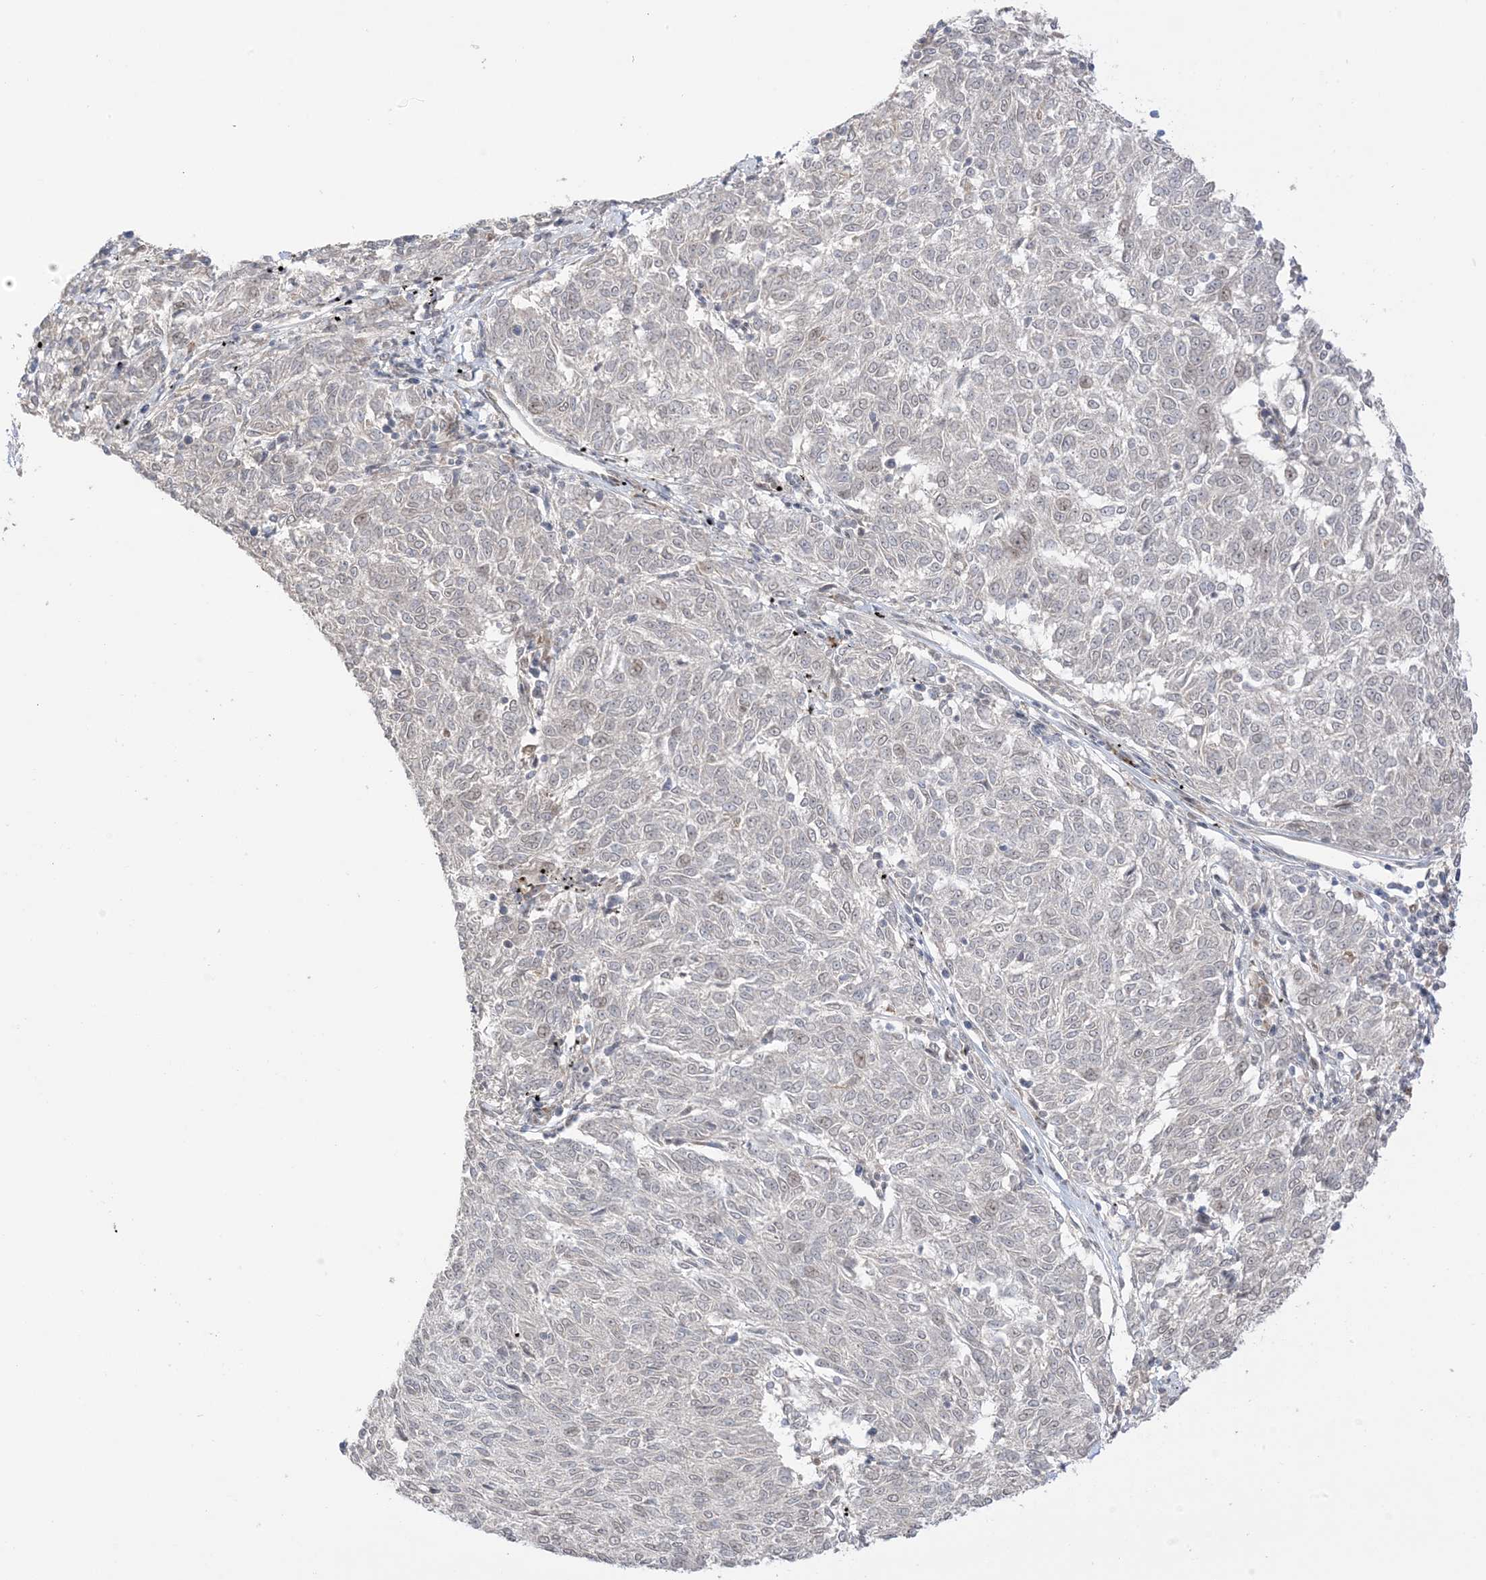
{"staining": {"intensity": "weak", "quantity": "<25%", "location": "nuclear"}, "tissue": "melanoma", "cell_type": "Tumor cells", "image_type": "cancer", "snomed": [{"axis": "morphology", "description": "Malignant melanoma, NOS"}, {"axis": "topography", "description": "Skin"}], "caption": "This is an IHC image of human melanoma. There is no expression in tumor cells.", "gene": "UBE2E2", "patient": {"sex": "female", "age": 72}}